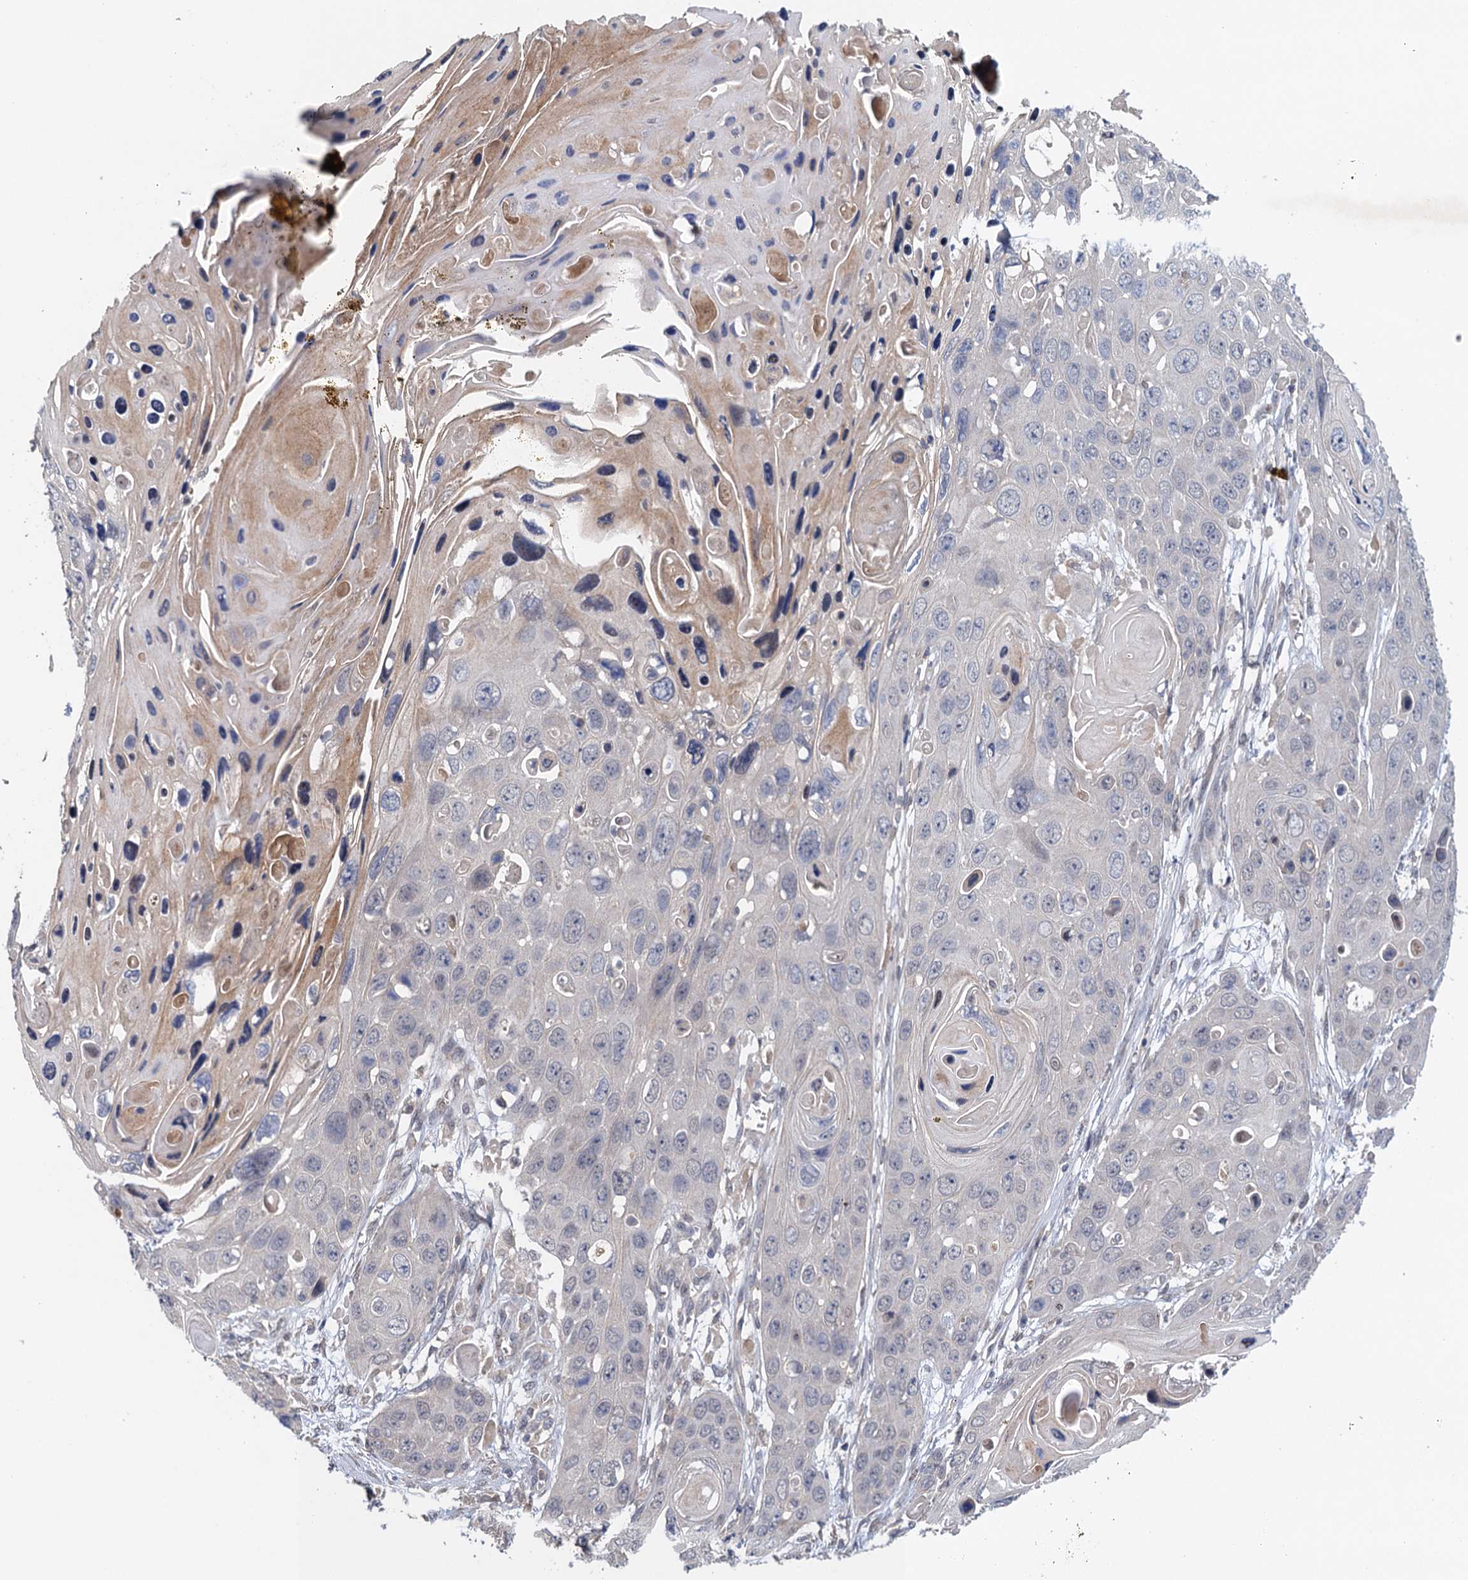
{"staining": {"intensity": "negative", "quantity": "none", "location": "none"}, "tissue": "skin cancer", "cell_type": "Tumor cells", "image_type": "cancer", "snomed": [{"axis": "morphology", "description": "Squamous cell carcinoma, NOS"}, {"axis": "topography", "description": "Skin"}], "caption": "Skin cancer was stained to show a protein in brown. There is no significant positivity in tumor cells.", "gene": "MDM1", "patient": {"sex": "male", "age": 55}}